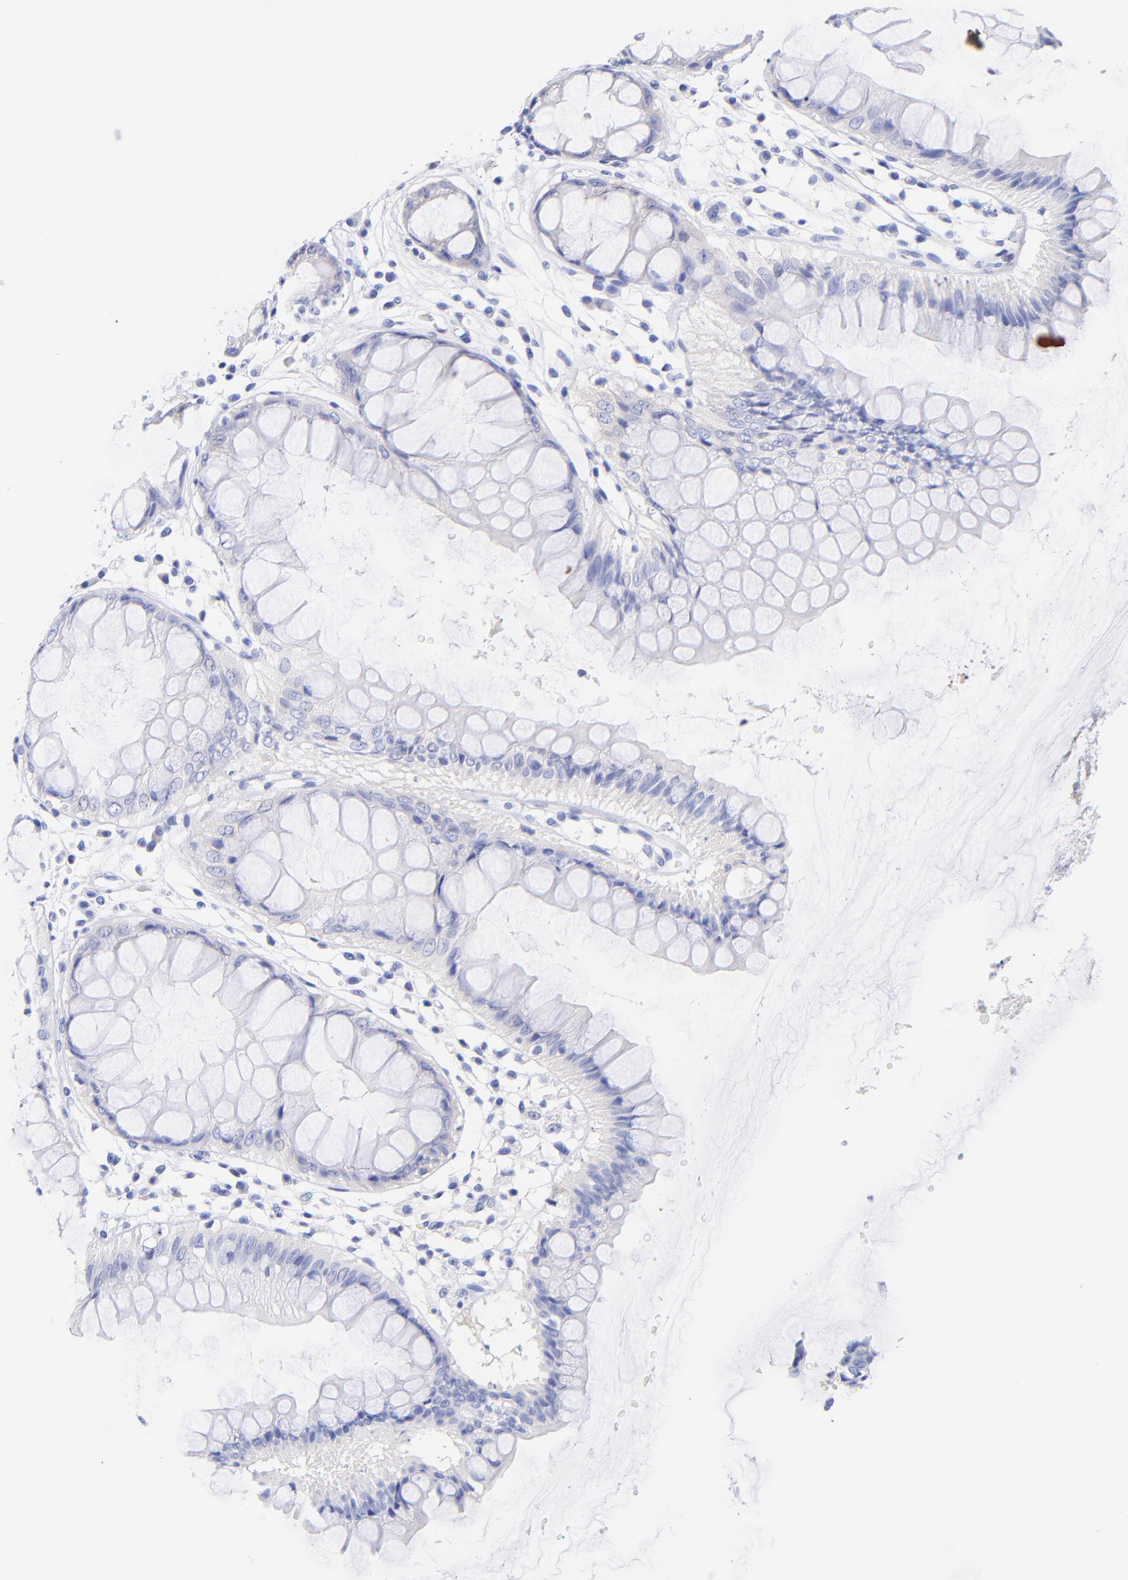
{"staining": {"intensity": "moderate", "quantity": "25%-75%", "location": "cytoplasmic/membranous"}, "tissue": "rectum", "cell_type": "Glandular cells", "image_type": "normal", "snomed": [{"axis": "morphology", "description": "Normal tissue, NOS"}, {"axis": "morphology", "description": "Adenocarcinoma, NOS"}, {"axis": "topography", "description": "Rectum"}], "caption": "Rectum stained with a brown dye displays moderate cytoplasmic/membranous positive positivity in approximately 25%-75% of glandular cells.", "gene": "GPHN", "patient": {"sex": "female", "age": 65}}